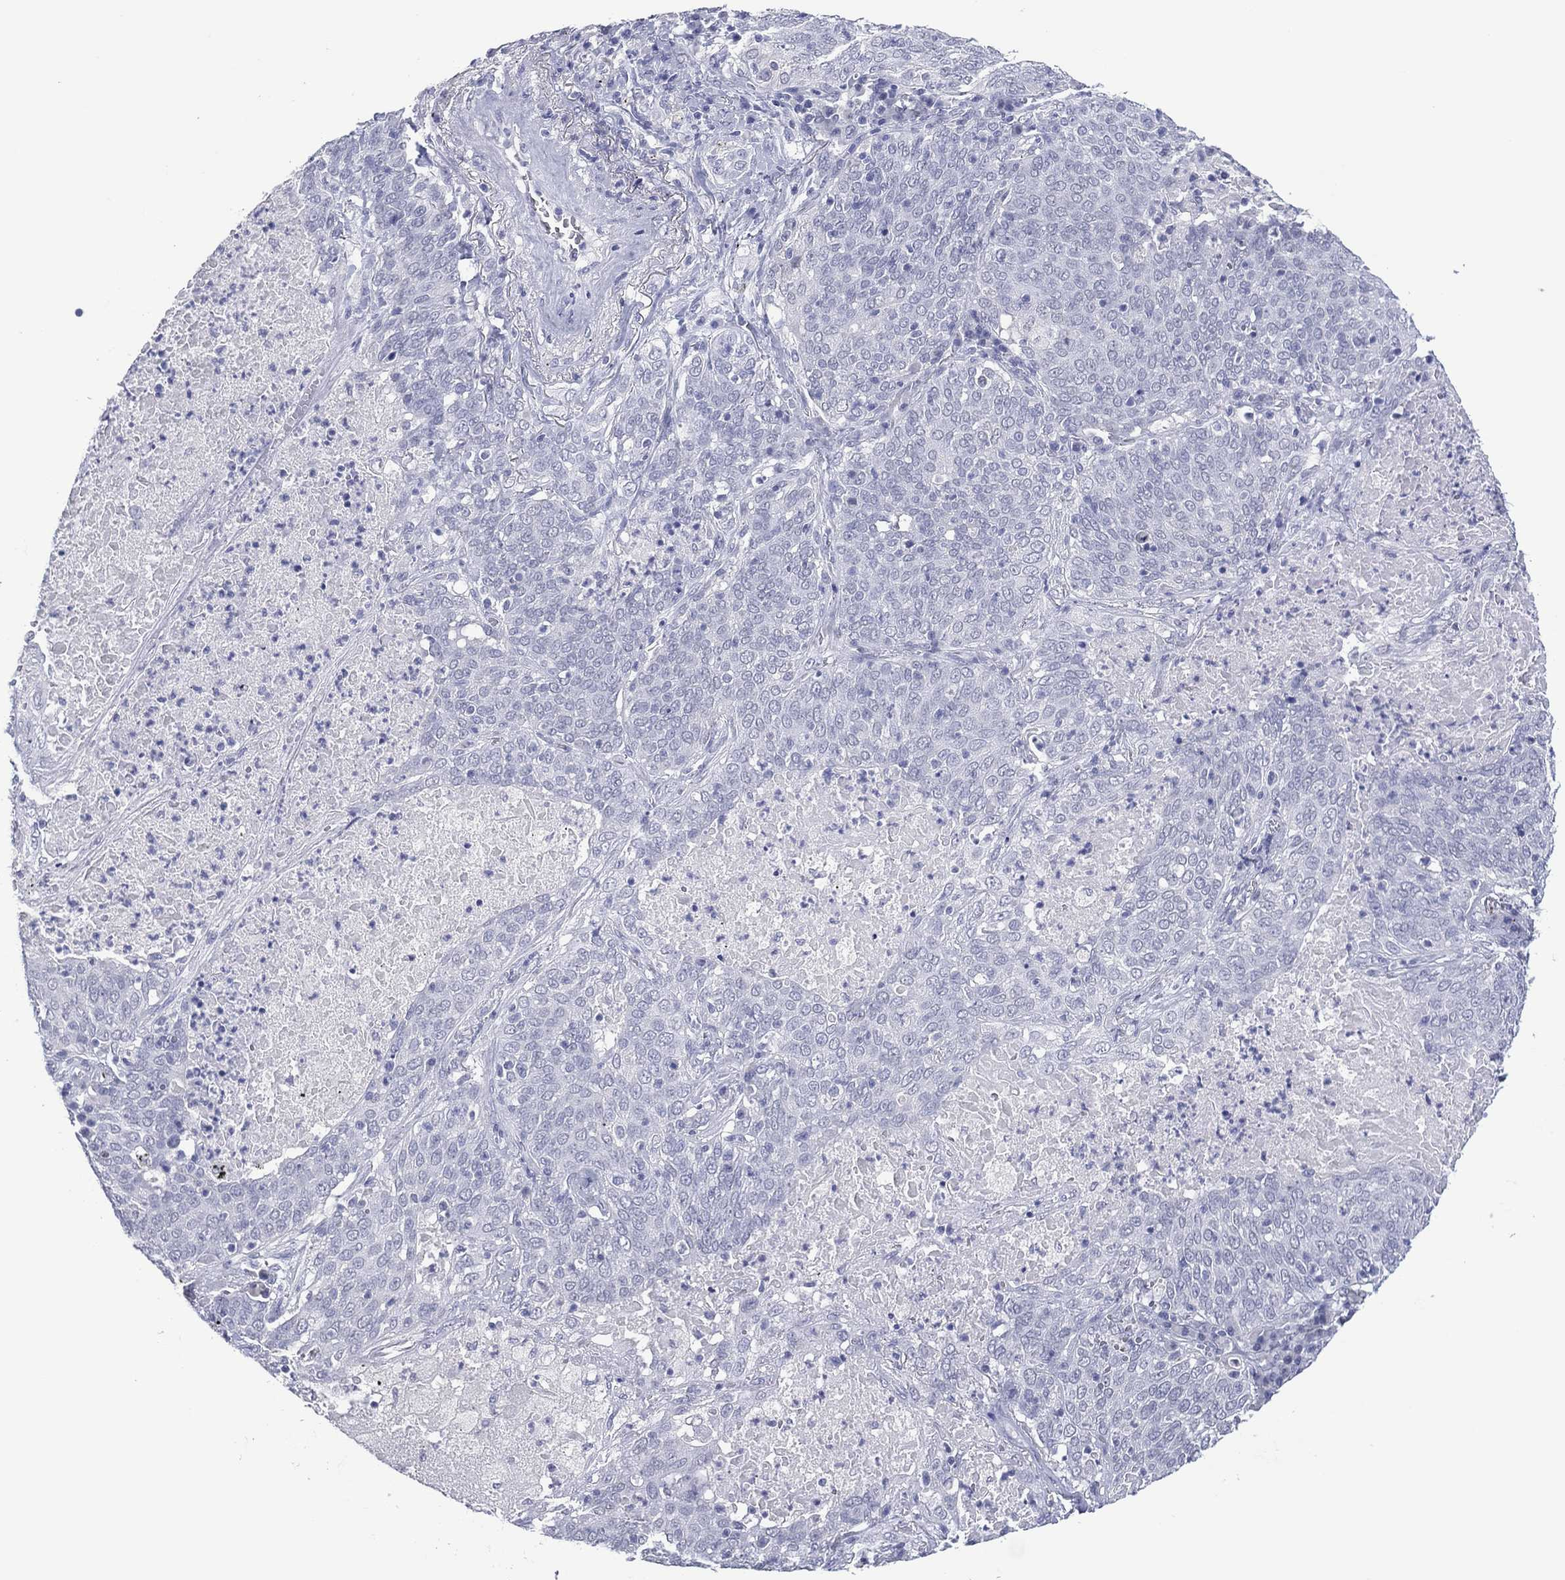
{"staining": {"intensity": "negative", "quantity": "none", "location": "none"}, "tissue": "lung cancer", "cell_type": "Tumor cells", "image_type": "cancer", "snomed": [{"axis": "morphology", "description": "Squamous cell carcinoma, NOS"}, {"axis": "topography", "description": "Lung"}], "caption": "Protein analysis of lung squamous cell carcinoma reveals no significant expression in tumor cells.", "gene": "UTF1", "patient": {"sex": "male", "age": 82}}